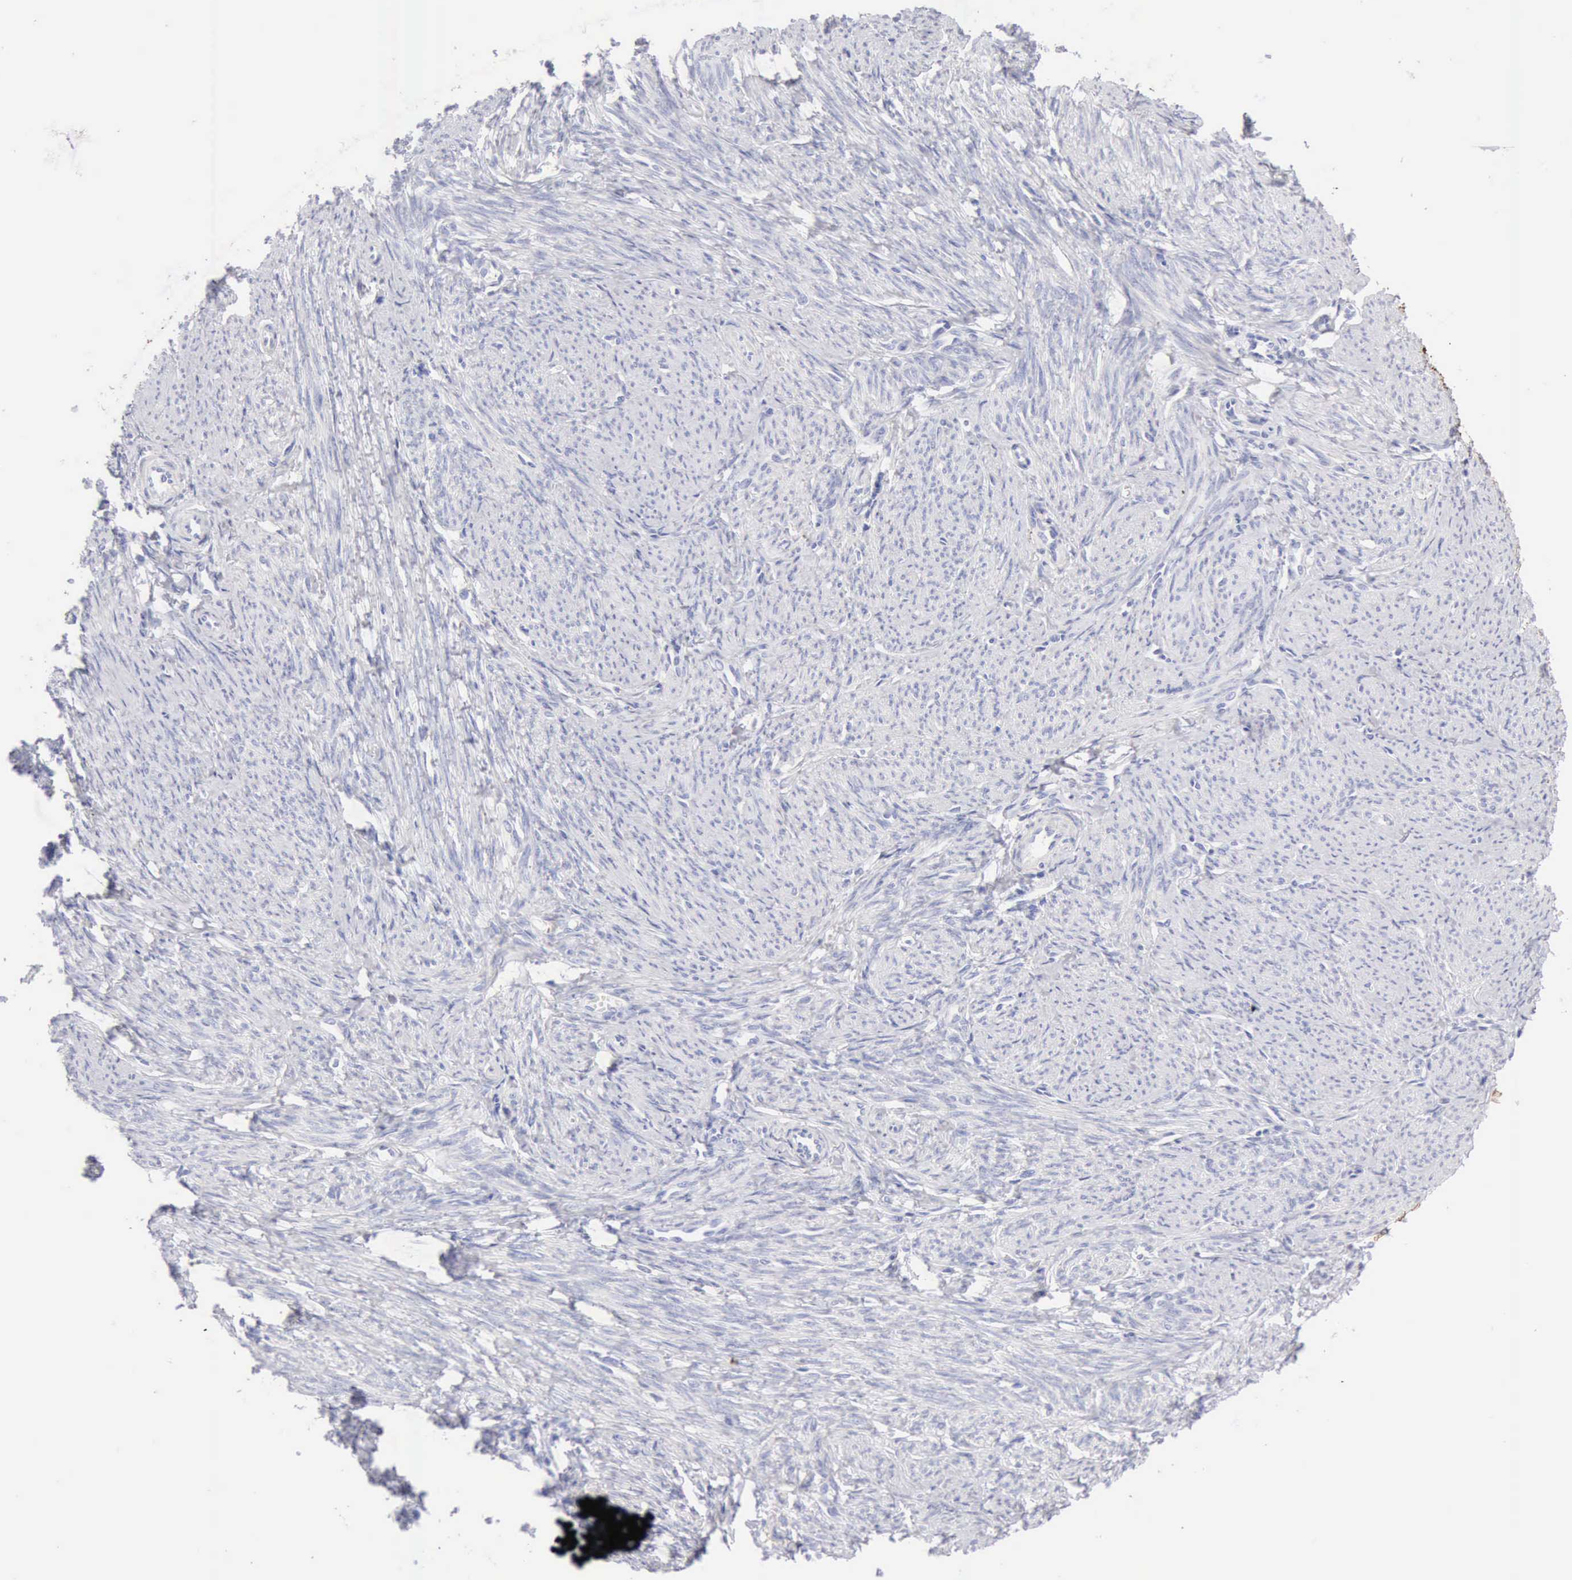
{"staining": {"intensity": "negative", "quantity": "none", "location": "none"}, "tissue": "smooth muscle", "cell_type": "Smooth muscle cells", "image_type": "normal", "snomed": [{"axis": "morphology", "description": "Normal tissue, NOS"}, {"axis": "topography", "description": "Smooth muscle"}, {"axis": "topography", "description": "Cervix"}], "caption": "High power microscopy photomicrograph of an IHC histopathology image of unremarkable smooth muscle, revealing no significant expression in smooth muscle cells. (DAB (3,3'-diaminobenzidine) immunohistochemistry with hematoxylin counter stain).", "gene": "KRT10", "patient": {"sex": "female", "age": 70}}